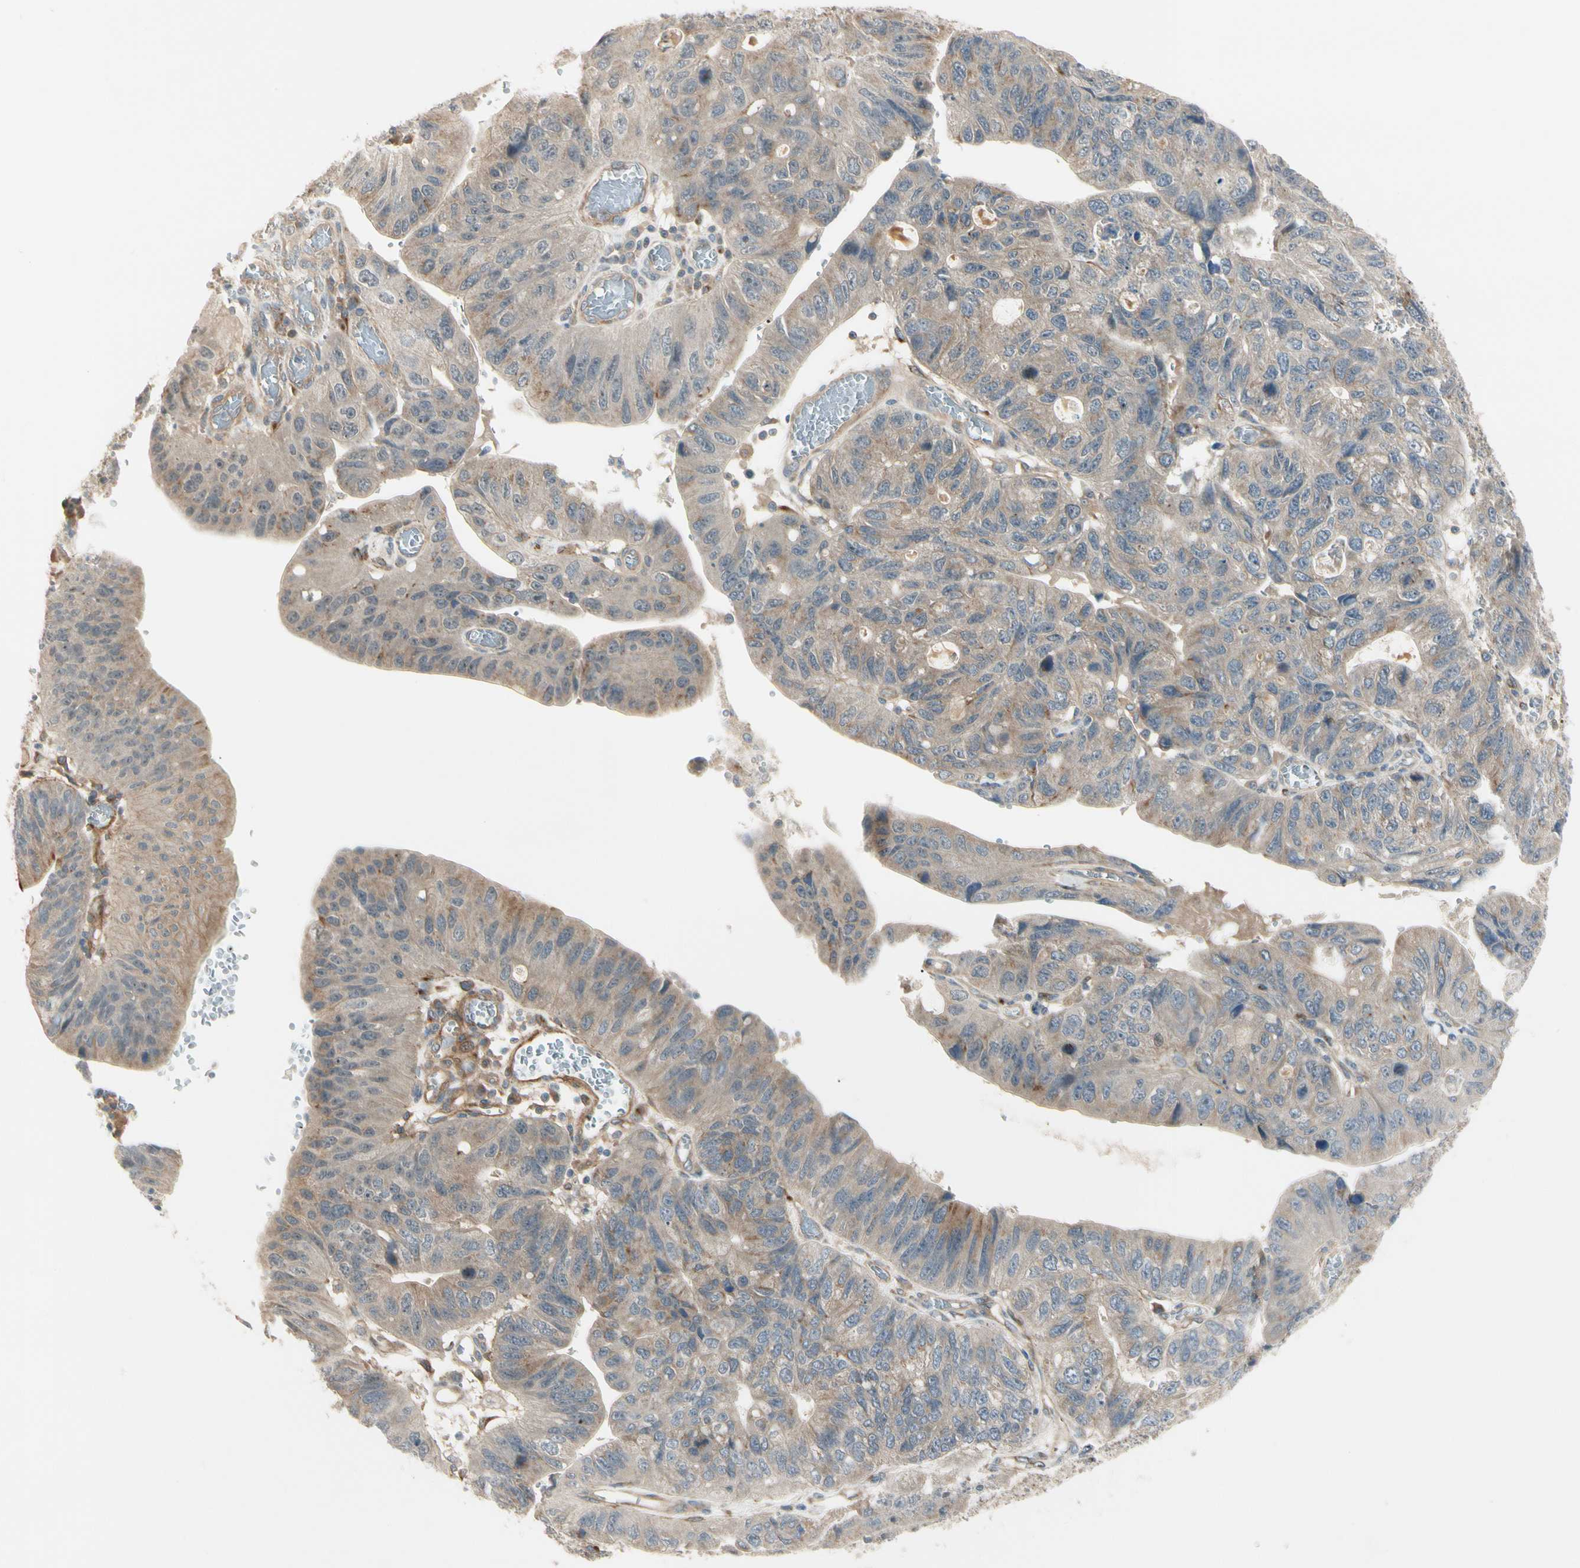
{"staining": {"intensity": "moderate", "quantity": ">75%", "location": "cytoplasmic/membranous"}, "tissue": "stomach cancer", "cell_type": "Tumor cells", "image_type": "cancer", "snomed": [{"axis": "morphology", "description": "Adenocarcinoma, NOS"}, {"axis": "topography", "description": "Stomach"}], "caption": "Stomach cancer (adenocarcinoma) stained for a protein reveals moderate cytoplasmic/membranous positivity in tumor cells.", "gene": "F2R", "patient": {"sex": "male", "age": 59}}